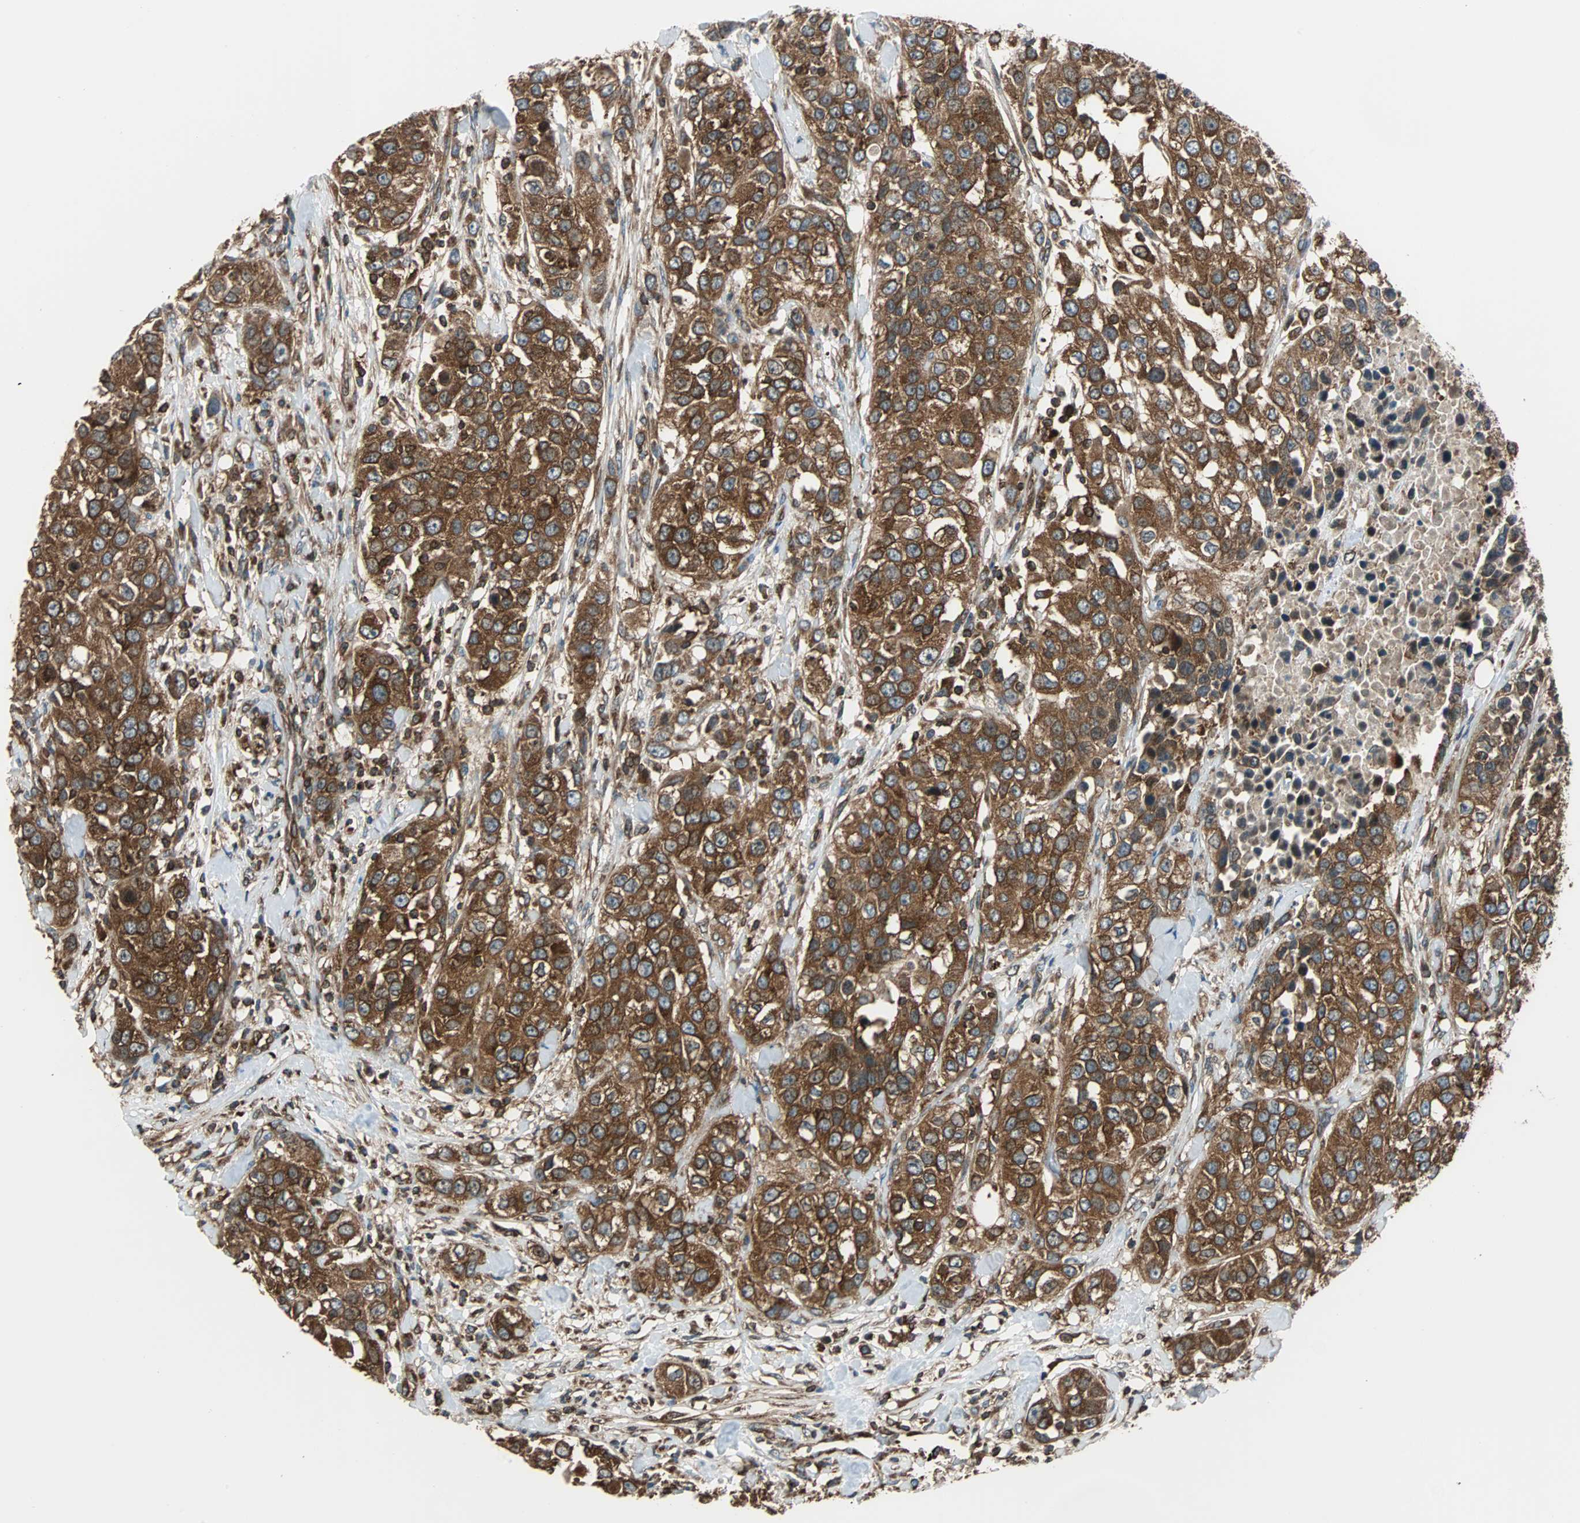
{"staining": {"intensity": "strong", "quantity": ">75%", "location": "cytoplasmic/membranous"}, "tissue": "urothelial cancer", "cell_type": "Tumor cells", "image_type": "cancer", "snomed": [{"axis": "morphology", "description": "Urothelial carcinoma, High grade"}, {"axis": "topography", "description": "Urinary bladder"}], "caption": "High-grade urothelial carcinoma tissue reveals strong cytoplasmic/membranous positivity in approximately >75% of tumor cells", "gene": "RELA", "patient": {"sex": "female", "age": 80}}